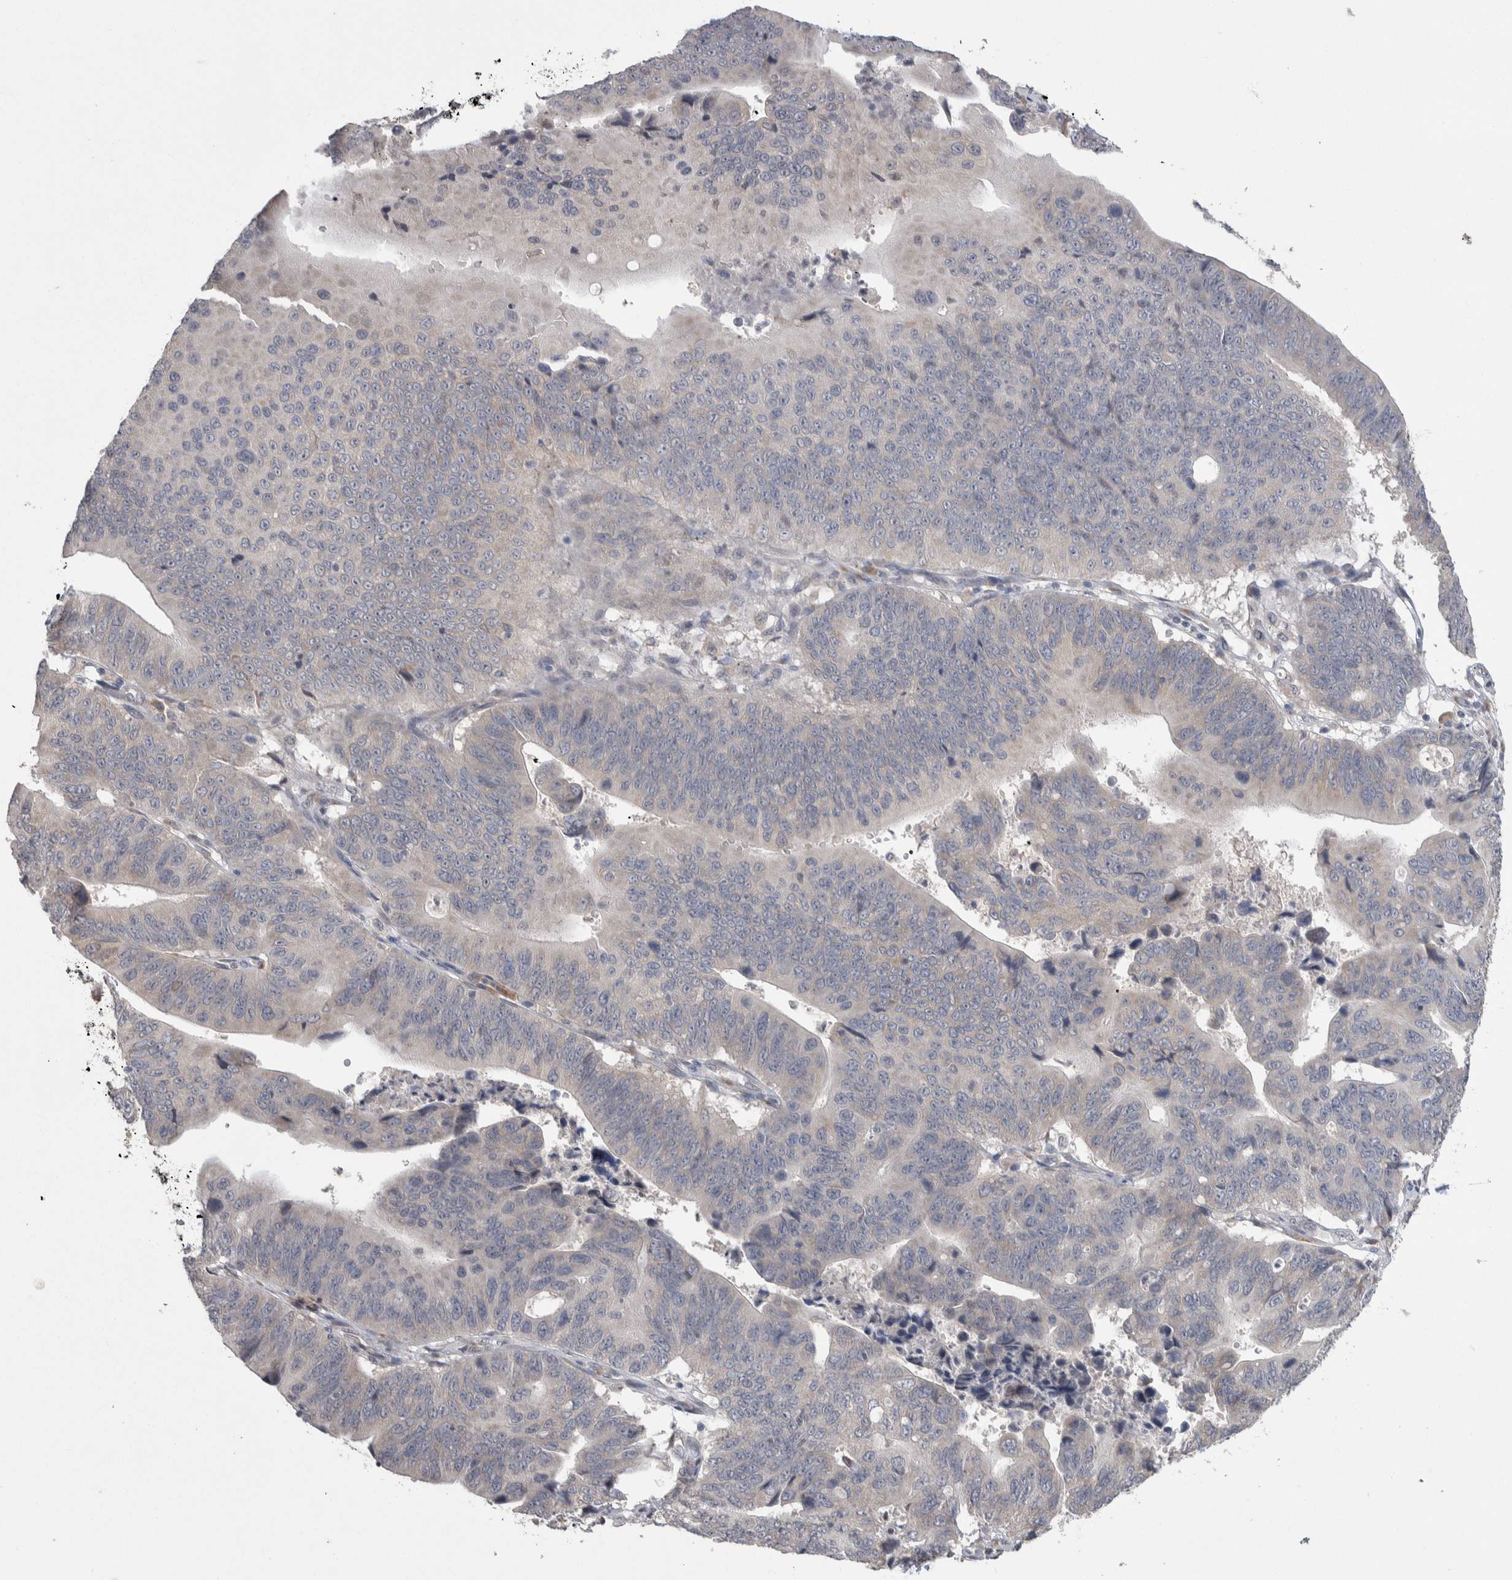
{"staining": {"intensity": "negative", "quantity": "none", "location": "none"}, "tissue": "stomach cancer", "cell_type": "Tumor cells", "image_type": "cancer", "snomed": [{"axis": "morphology", "description": "Adenocarcinoma, NOS"}, {"axis": "topography", "description": "Stomach"}], "caption": "This is an immunohistochemistry photomicrograph of adenocarcinoma (stomach). There is no staining in tumor cells.", "gene": "CUL2", "patient": {"sex": "male", "age": 59}}